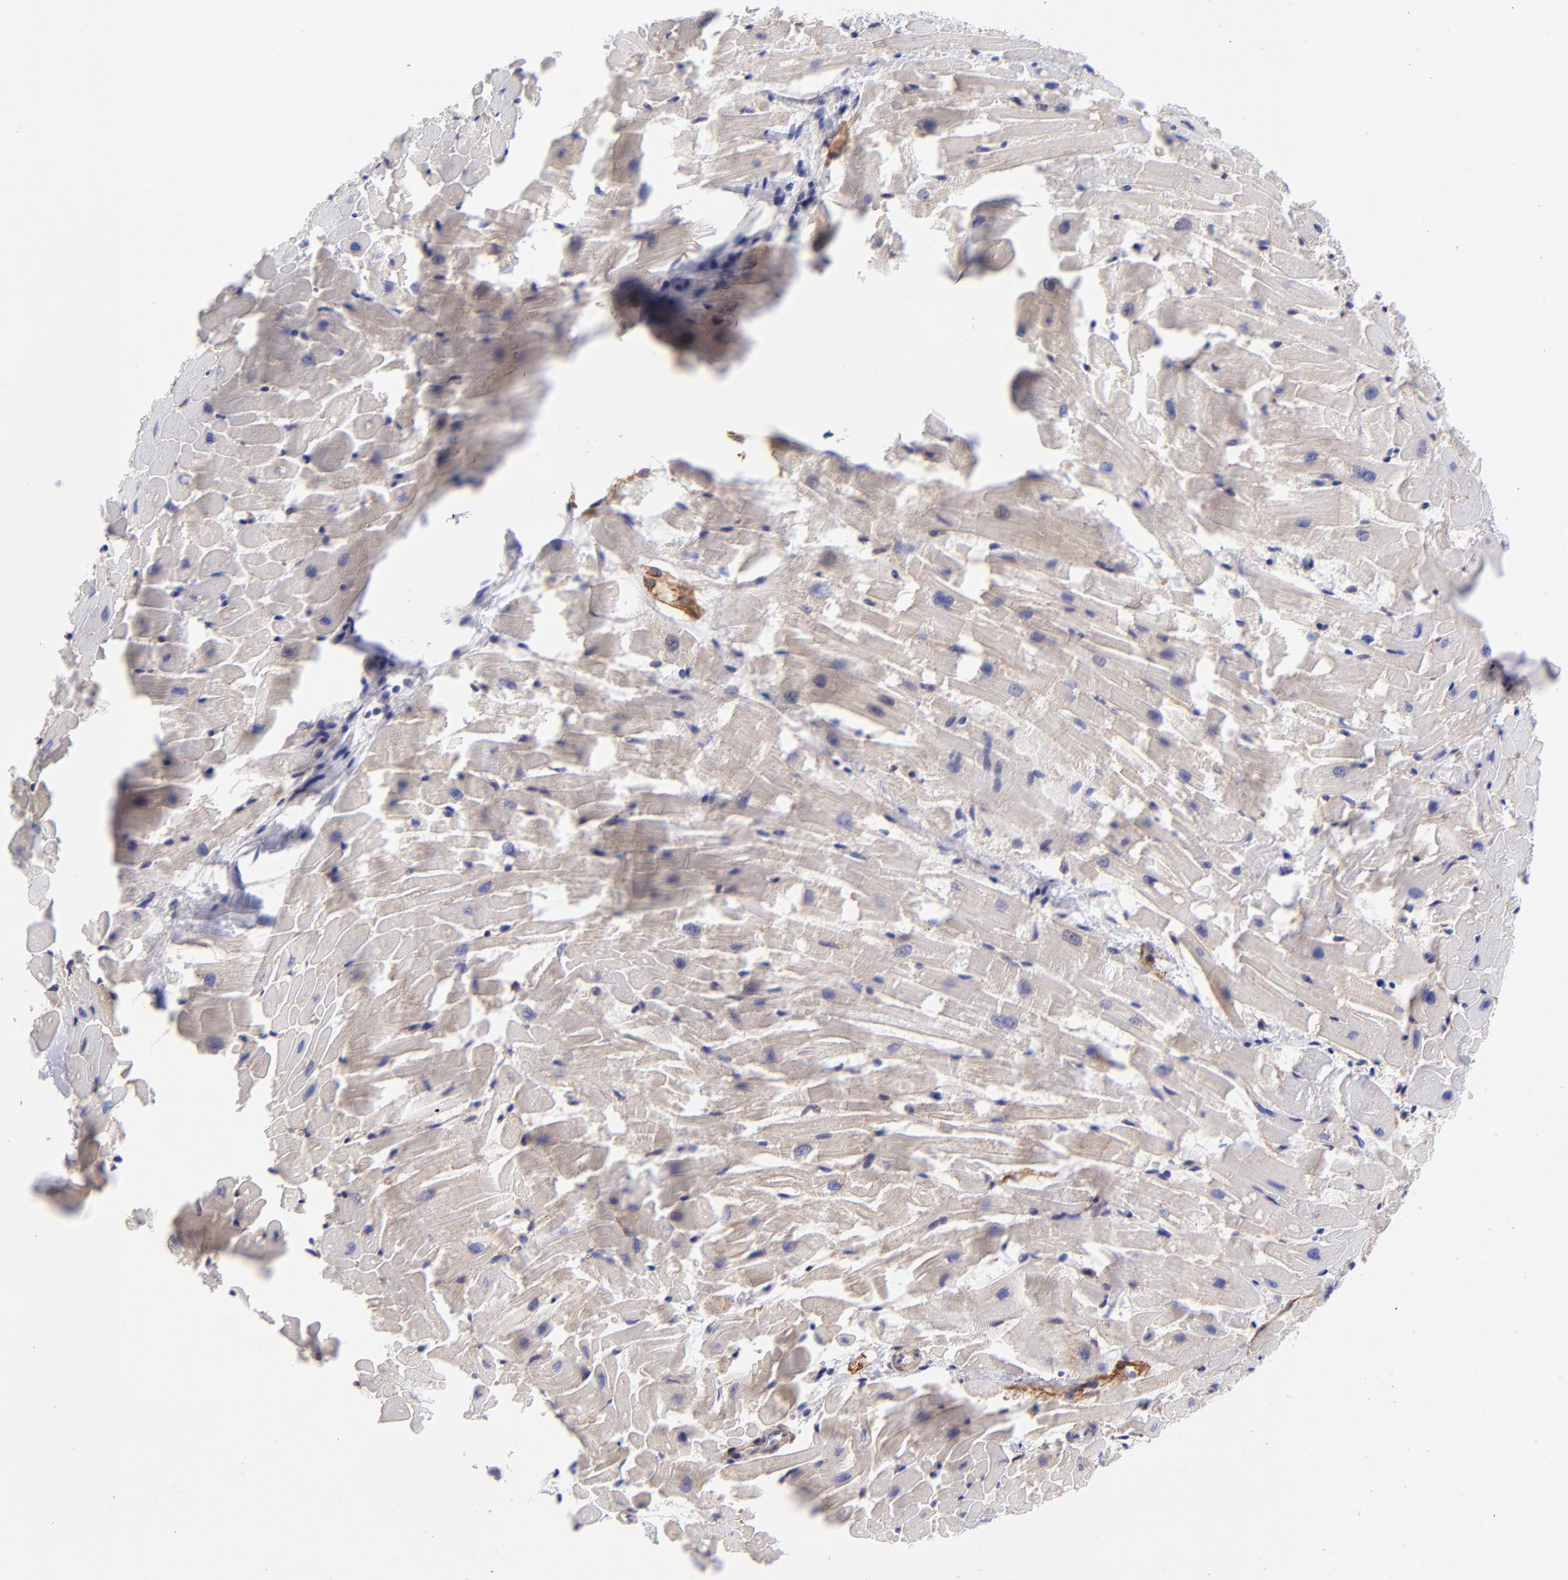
{"staining": {"intensity": "weak", "quantity": "<25%", "location": "cytoplasmic/membranous"}, "tissue": "heart muscle", "cell_type": "Cardiomyocytes", "image_type": "normal", "snomed": [{"axis": "morphology", "description": "Normal tissue, NOS"}, {"axis": "topography", "description": "Heart"}], "caption": "High magnification brightfield microscopy of unremarkable heart muscle stained with DAB (brown) and counterstained with hematoxylin (blue): cardiomyocytes show no significant positivity. (DAB (3,3'-diaminobenzidine) IHC visualized using brightfield microscopy, high magnification).", "gene": "PPFIBP1", "patient": {"sex": "female", "age": 19}}